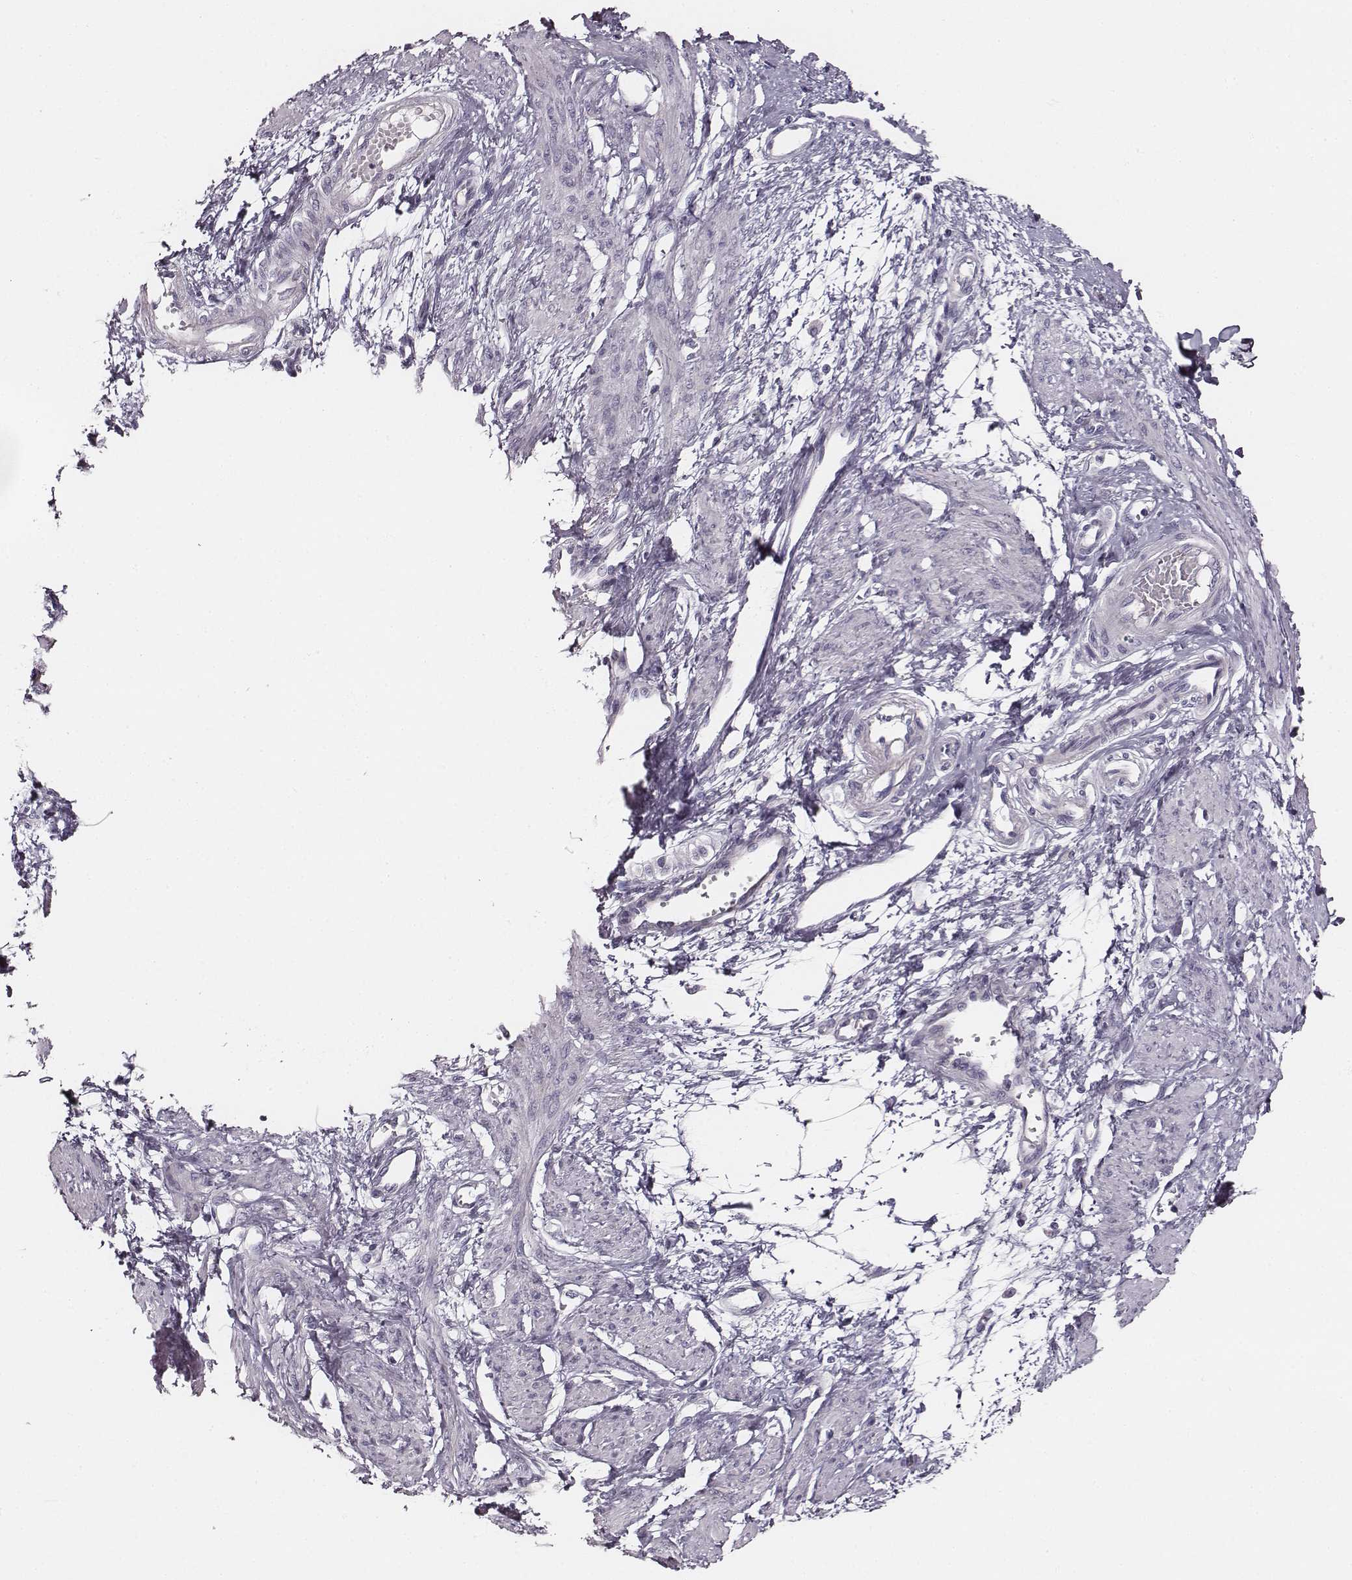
{"staining": {"intensity": "negative", "quantity": "none", "location": "none"}, "tissue": "smooth muscle", "cell_type": "Smooth muscle cells", "image_type": "normal", "snomed": [{"axis": "morphology", "description": "Normal tissue, NOS"}, {"axis": "topography", "description": "Smooth muscle"}, {"axis": "topography", "description": "Uterus"}], "caption": "The photomicrograph shows no significant positivity in smooth muscle cells of smooth muscle. (Immunohistochemistry (ihc), brightfield microscopy, high magnification).", "gene": "UBL4B", "patient": {"sex": "female", "age": 39}}